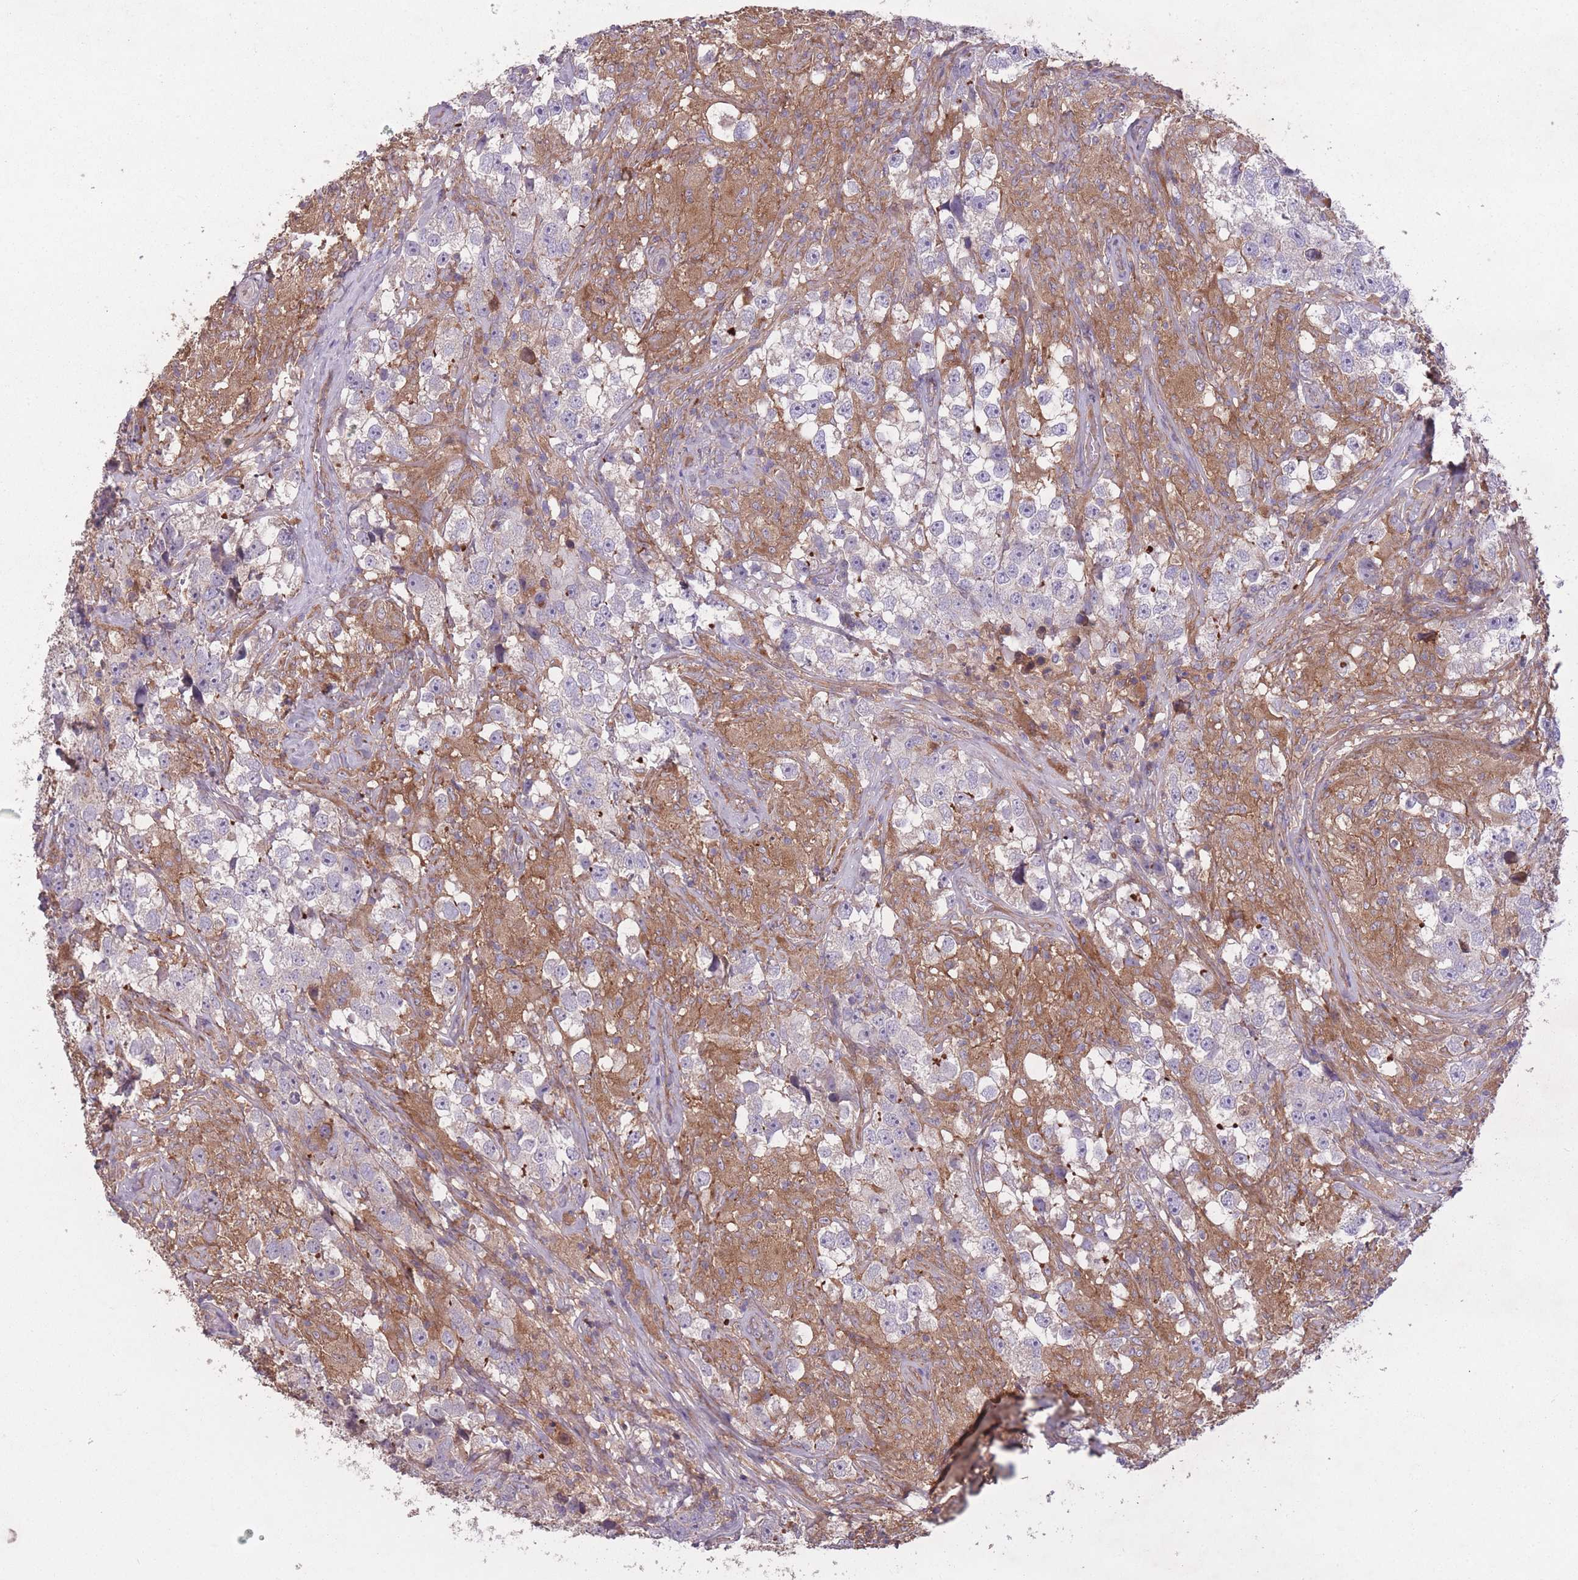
{"staining": {"intensity": "moderate", "quantity": "<25%", "location": "cytoplasmic/membranous"}, "tissue": "testis cancer", "cell_type": "Tumor cells", "image_type": "cancer", "snomed": [{"axis": "morphology", "description": "Seminoma, NOS"}, {"axis": "topography", "description": "Testis"}], "caption": "Testis cancer (seminoma) stained with a brown dye shows moderate cytoplasmic/membranous positive positivity in about <25% of tumor cells.", "gene": "OR2V2", "patient": {"sex": "male", "age": 46}}